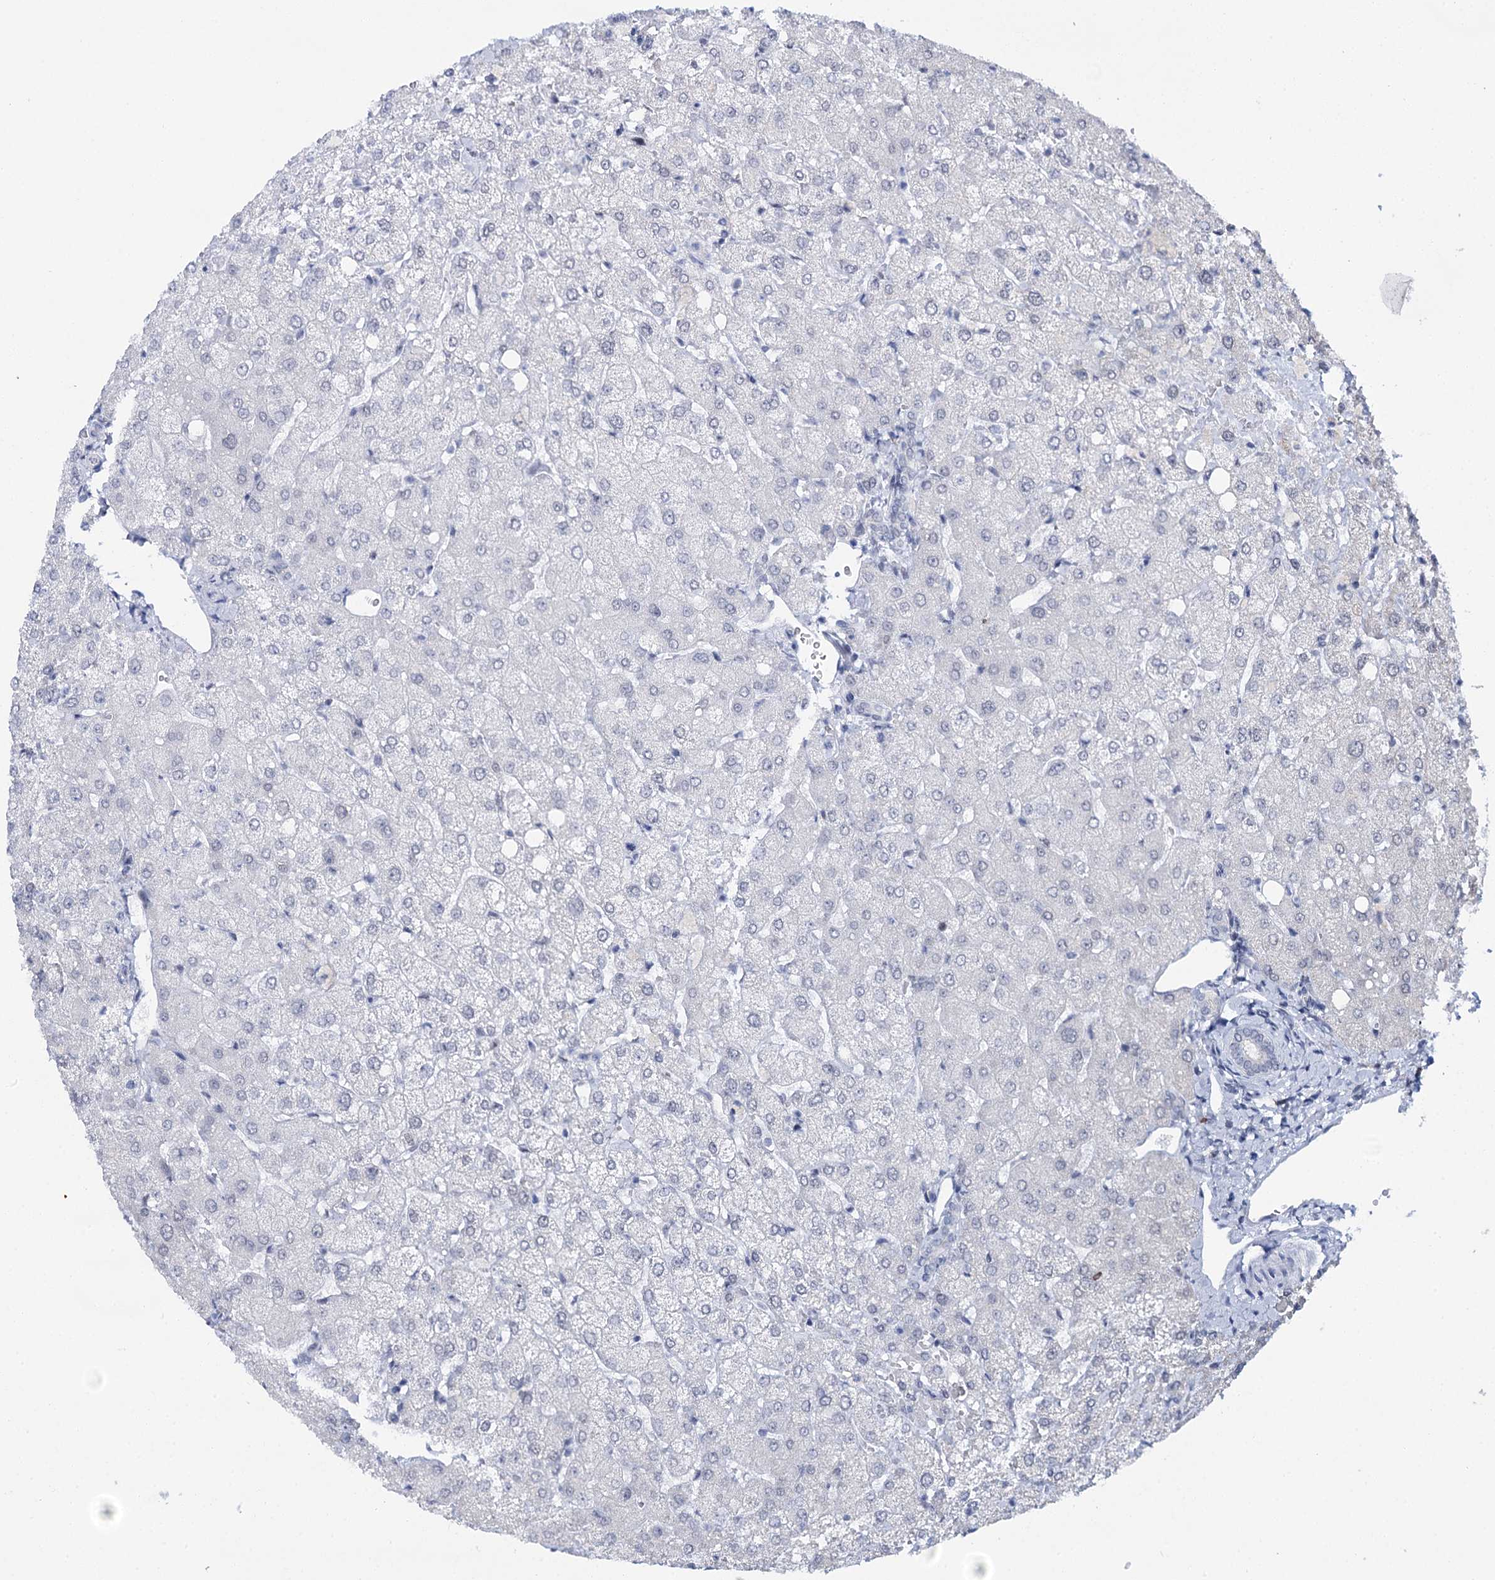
{"staining": {"intensity": "negative", "quantity": "none", "location": "none"}, "tissue": "liver", "cell_type": "Cholangiocytes", "image_type": "normal", "snomed": [{"axis": "morphology", "description": "Normal tissue, NOS"}, {"axis": "topography", "description": "Liver"}], "caption": "IHC histopathology image of benign liver: human liver stained with DAB displays no significant protein expression in cholangiocytes.", "gene": "SPATS2", "patient": {"sex": "female", "age": 54}}